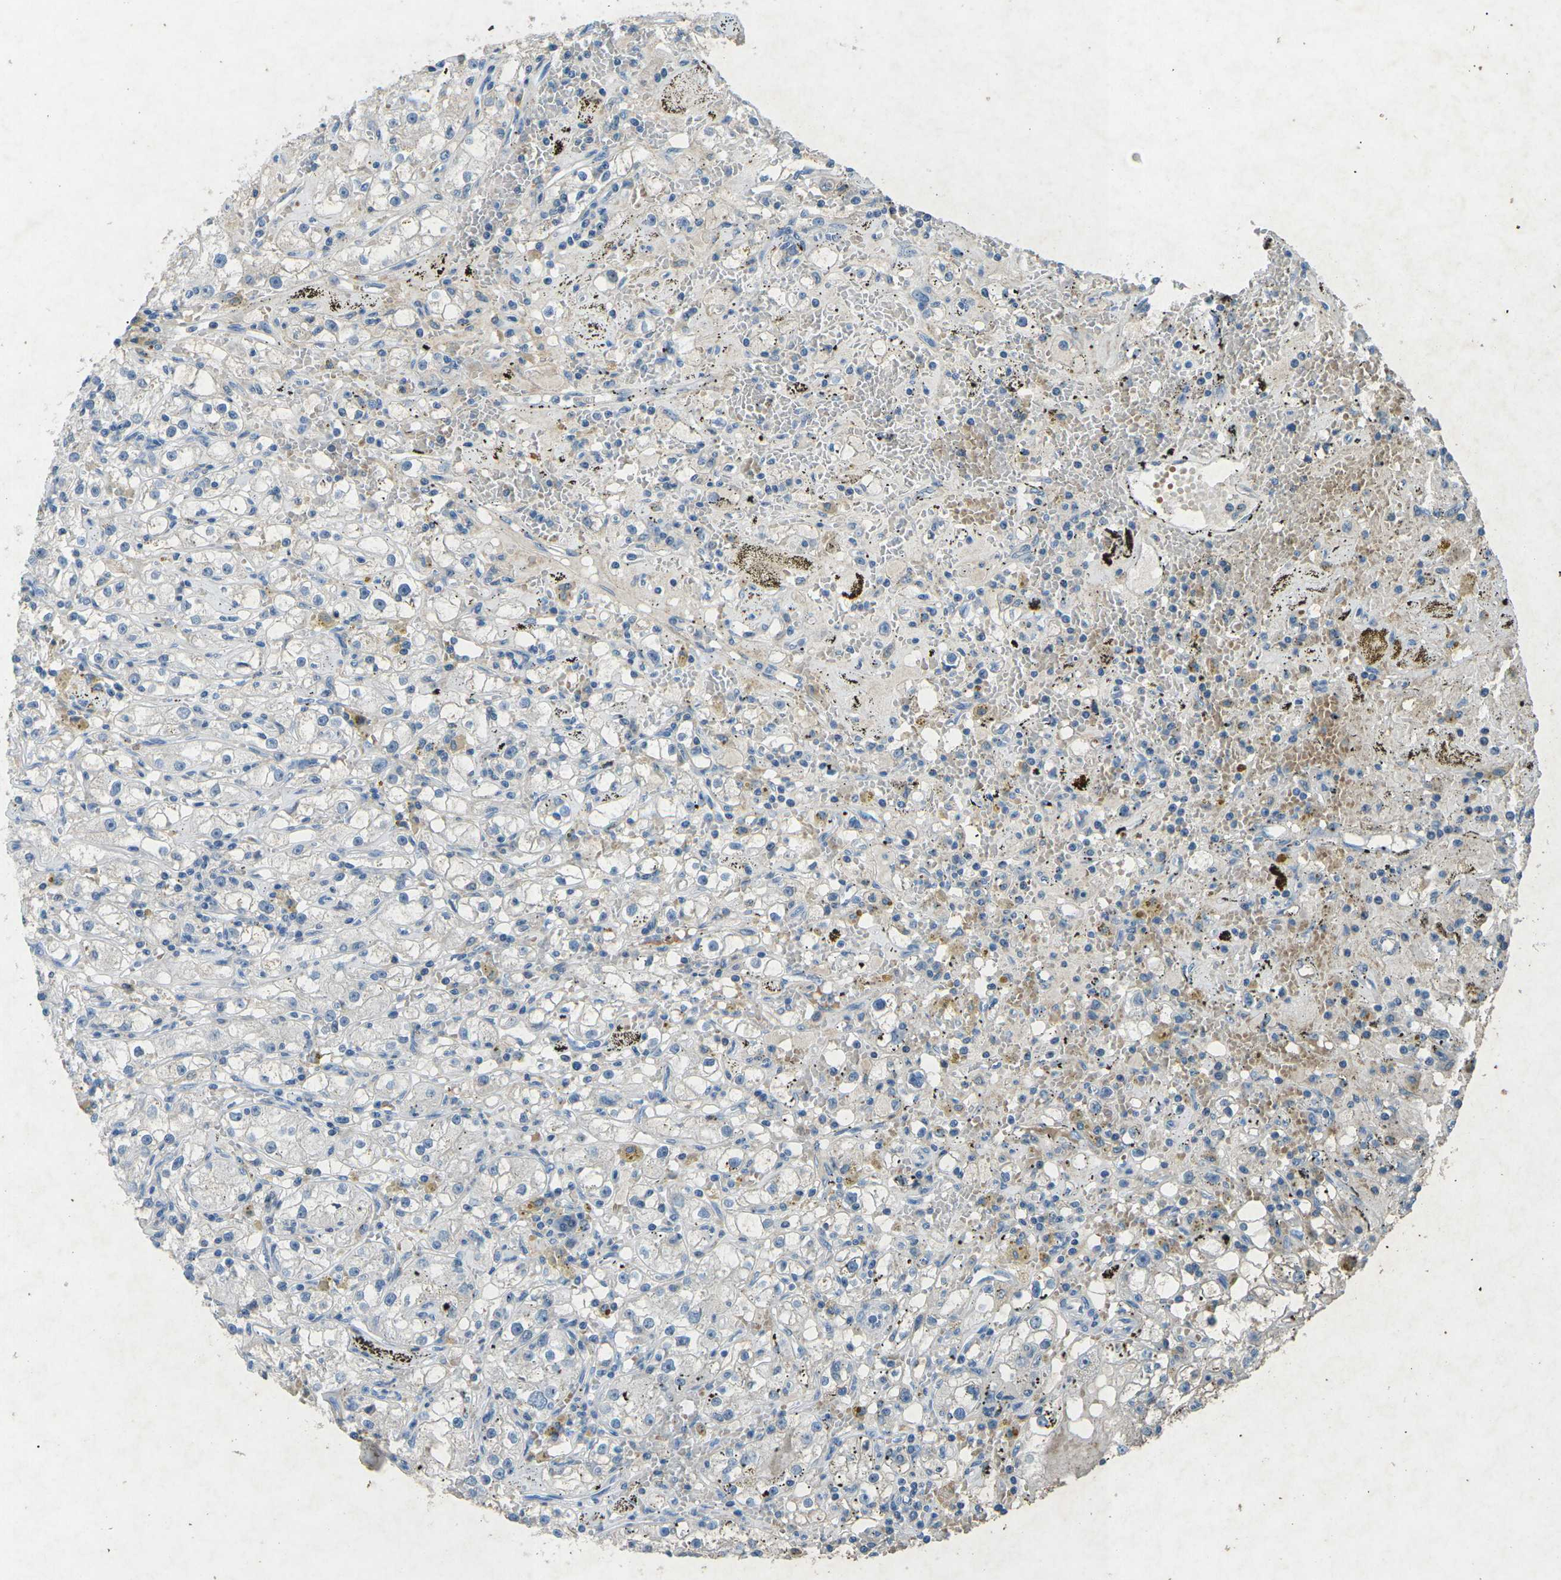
{"staining": {"intensity": "negative", "quantity": "none", "location": "none"}, "tissue": "renal cancer", "cell_type": "Tumor cells", "image_type": "cancer", "snomed": [{"axis": "morphology", "description": "Adenocarcinoma, NOS"}, {"axis": "topography", "description": "Kidney"}], "caption": "A high-resolution image shows IHC staining of renal adenocarcinoma, which demonstrates no significant positivity in tumor cells.", "gene": "A1BG", "patient": {"sex": "male", "age": 56}}